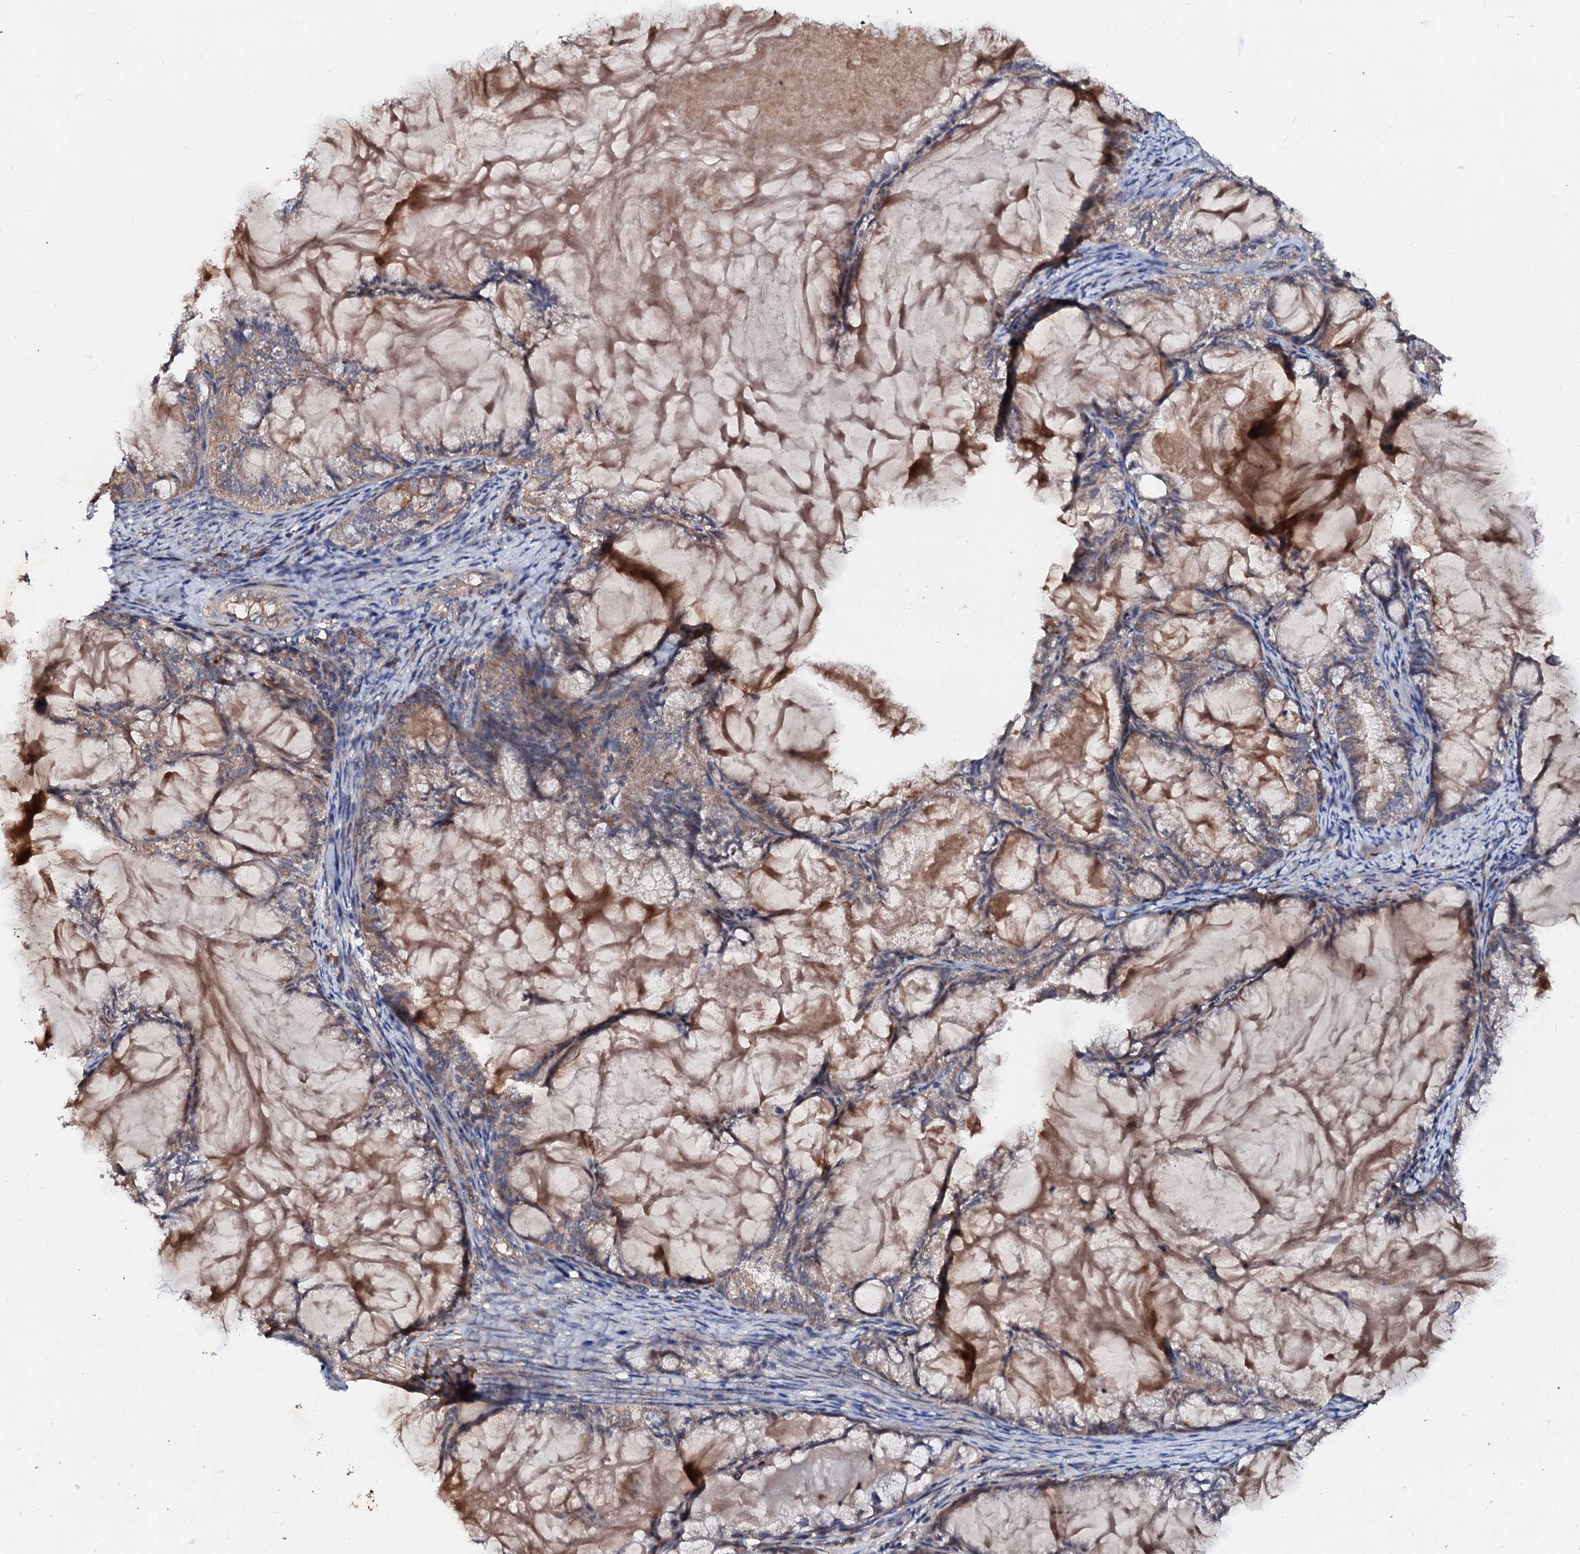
{"staining": {"intensity": "weak", "quantity": ">75%", "location": "cytoplasmic/membranous"}, "tissue": "endometrial cancer", "cell_type": "Tumor cells", "image_type": "cancer", "snomed": [{"axis": "morphology", "description": "Adenocarcinoma, NOS"}, {"axis": "topography", "description": "Endometrium"}], "caption": "Human adenocarcinoma (endometrial) stained with a brown dye displays weak cytoplasmic/membranous positive expression in about >75% of tumor cells.", "gene": "EXTL1", "patient": {"sex": "female", "age": 86}}